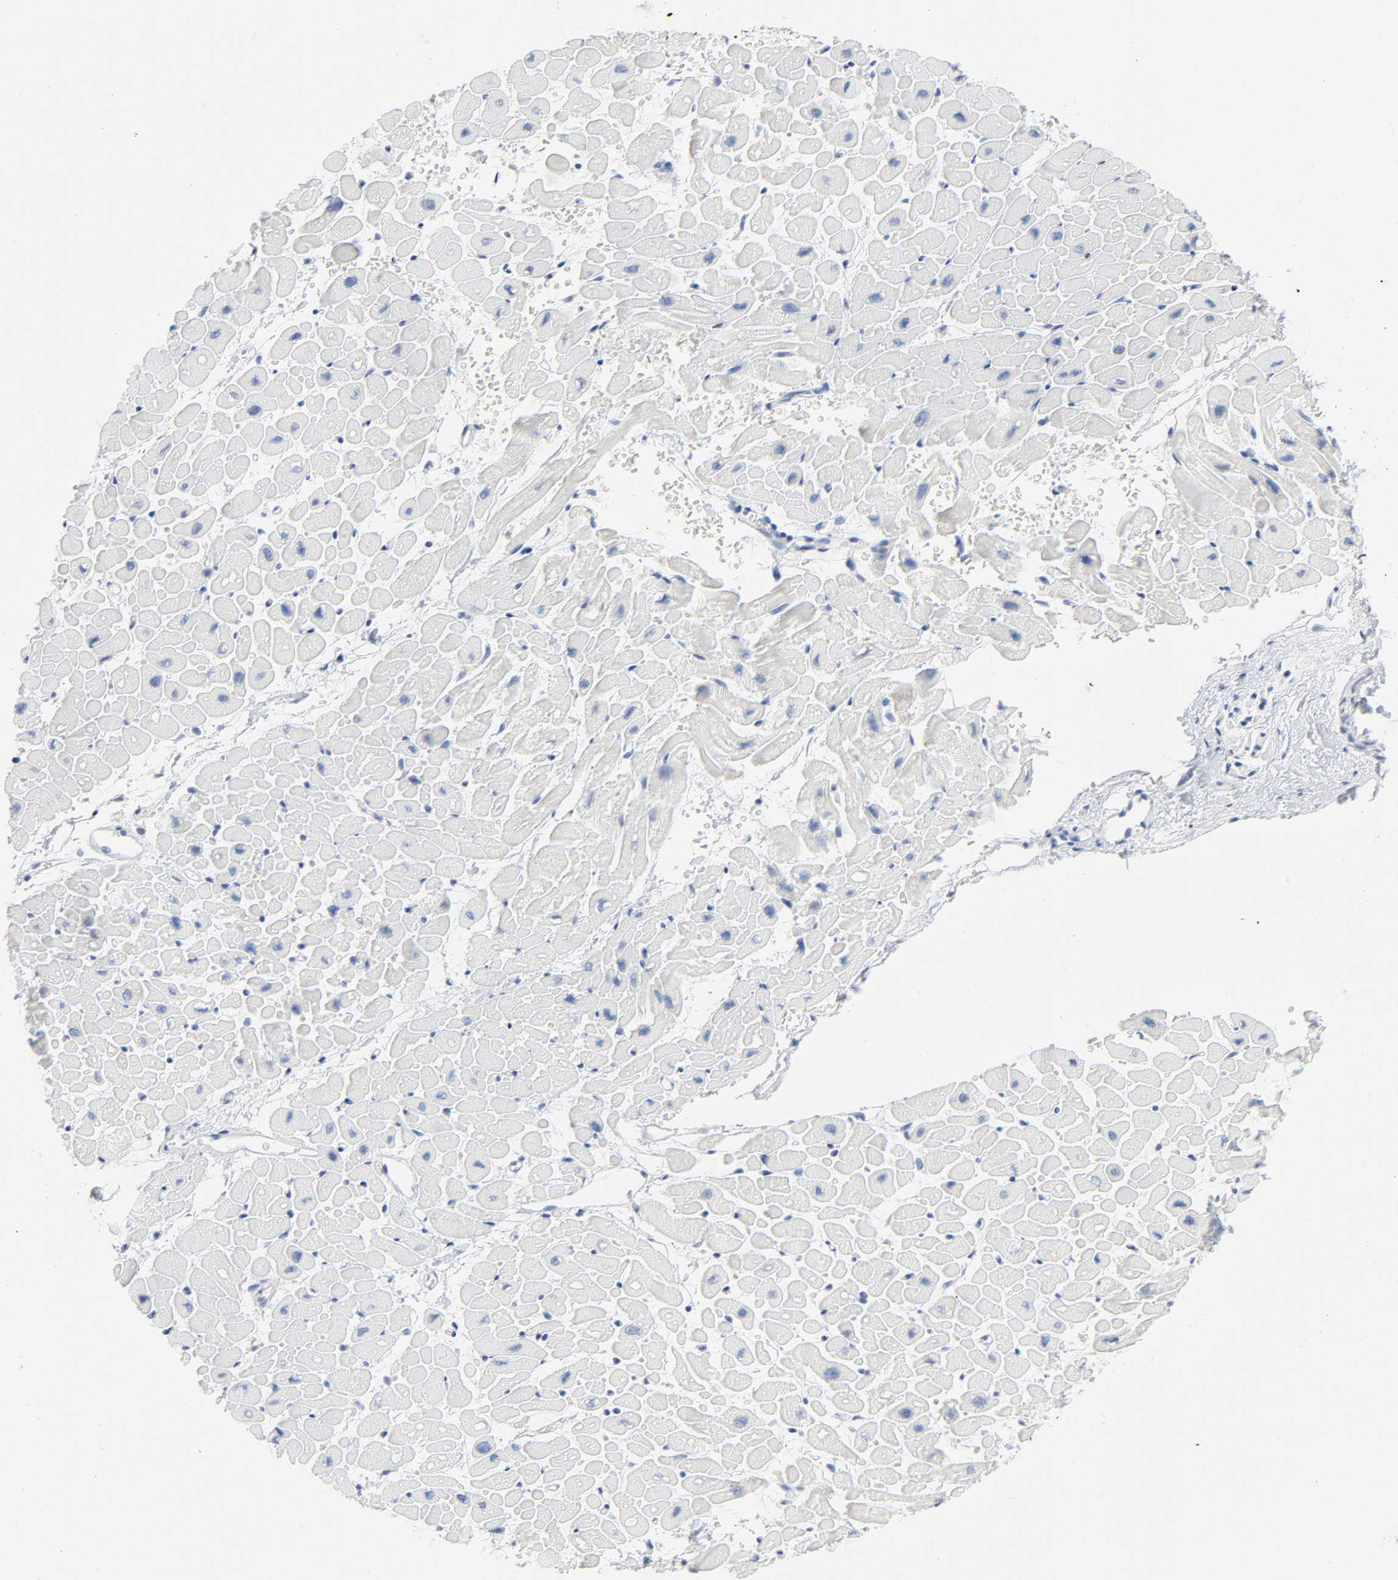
{"staining": {"intensity": "negative", "quantity": "none", "location": "none"}, "tissue": "heart muscle", "cell_type": "Cardiomyocytes", "image_type": "normal", "snomed": [{"axis": "morphology", "description": "Normal tissue, NOS"}, {"axis": "topography", "description": "Heart"}], "caption": "Immunohistochemical staining of benign human heart muscle reveals no significant expression in cardiomyocytes.", "gene": "ACP3", "patient": {"sex": "male", "age": 45}}